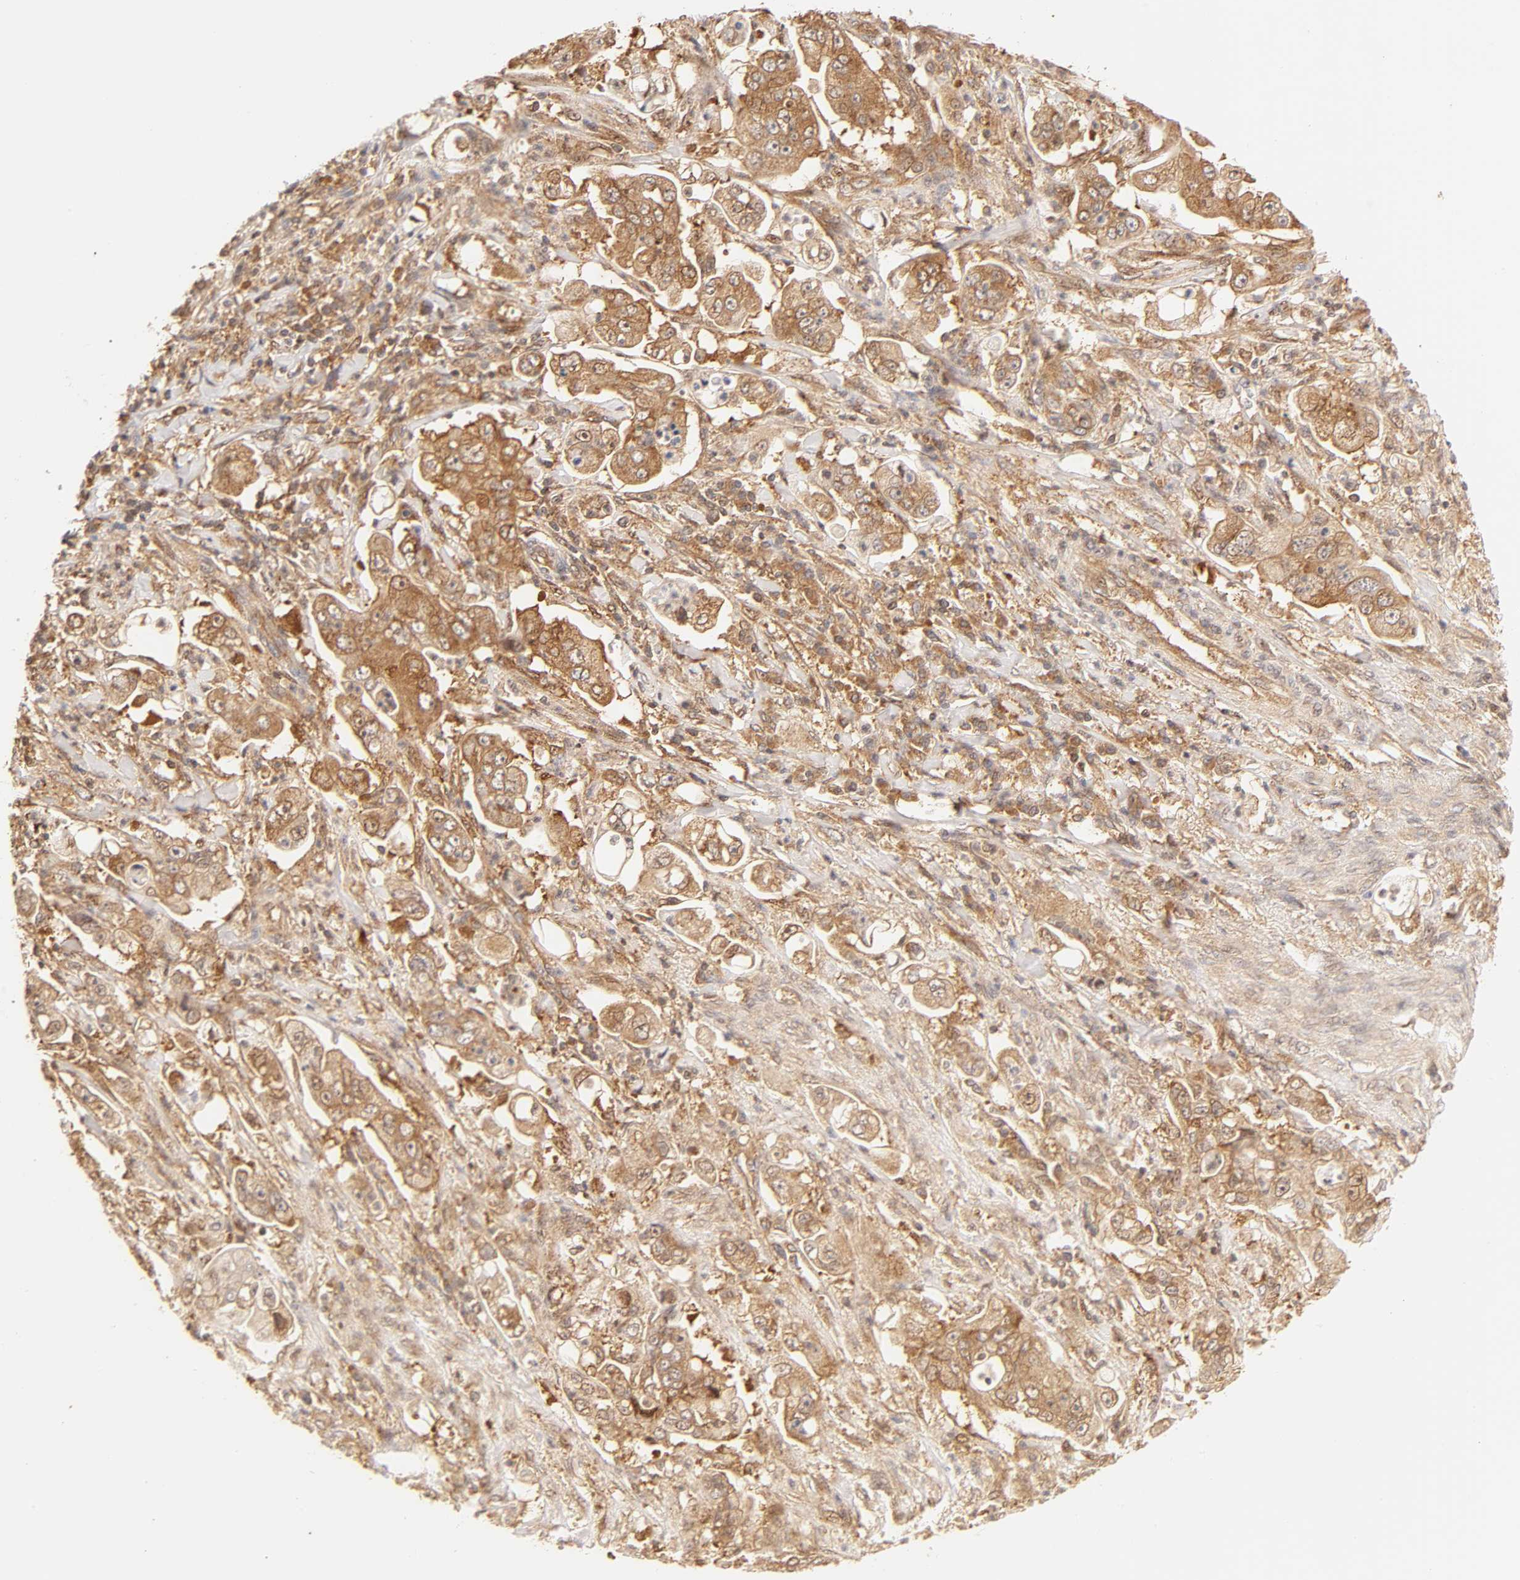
{"staining": {"intensity": "moderate", "quantity": ">75%", "location": "cytoplasmic/membranous"}, "tissue": "stomach cancer", "cell_type": "Tumor cells", "image_type": "cancer", "snomed": [{"axis": "morphology", "description": "Adenocarcinoma, NOS"}, {"axis": "topography", "description": "Stomach"}], "caption": "A histopathology image of stomach cancer stained for a protein exhibits moderate cytoplasmic/membranous brown staining in tumor cells.", "gene": "PAFAH1B1", "patient": {"sex": "male", "age": 62}}